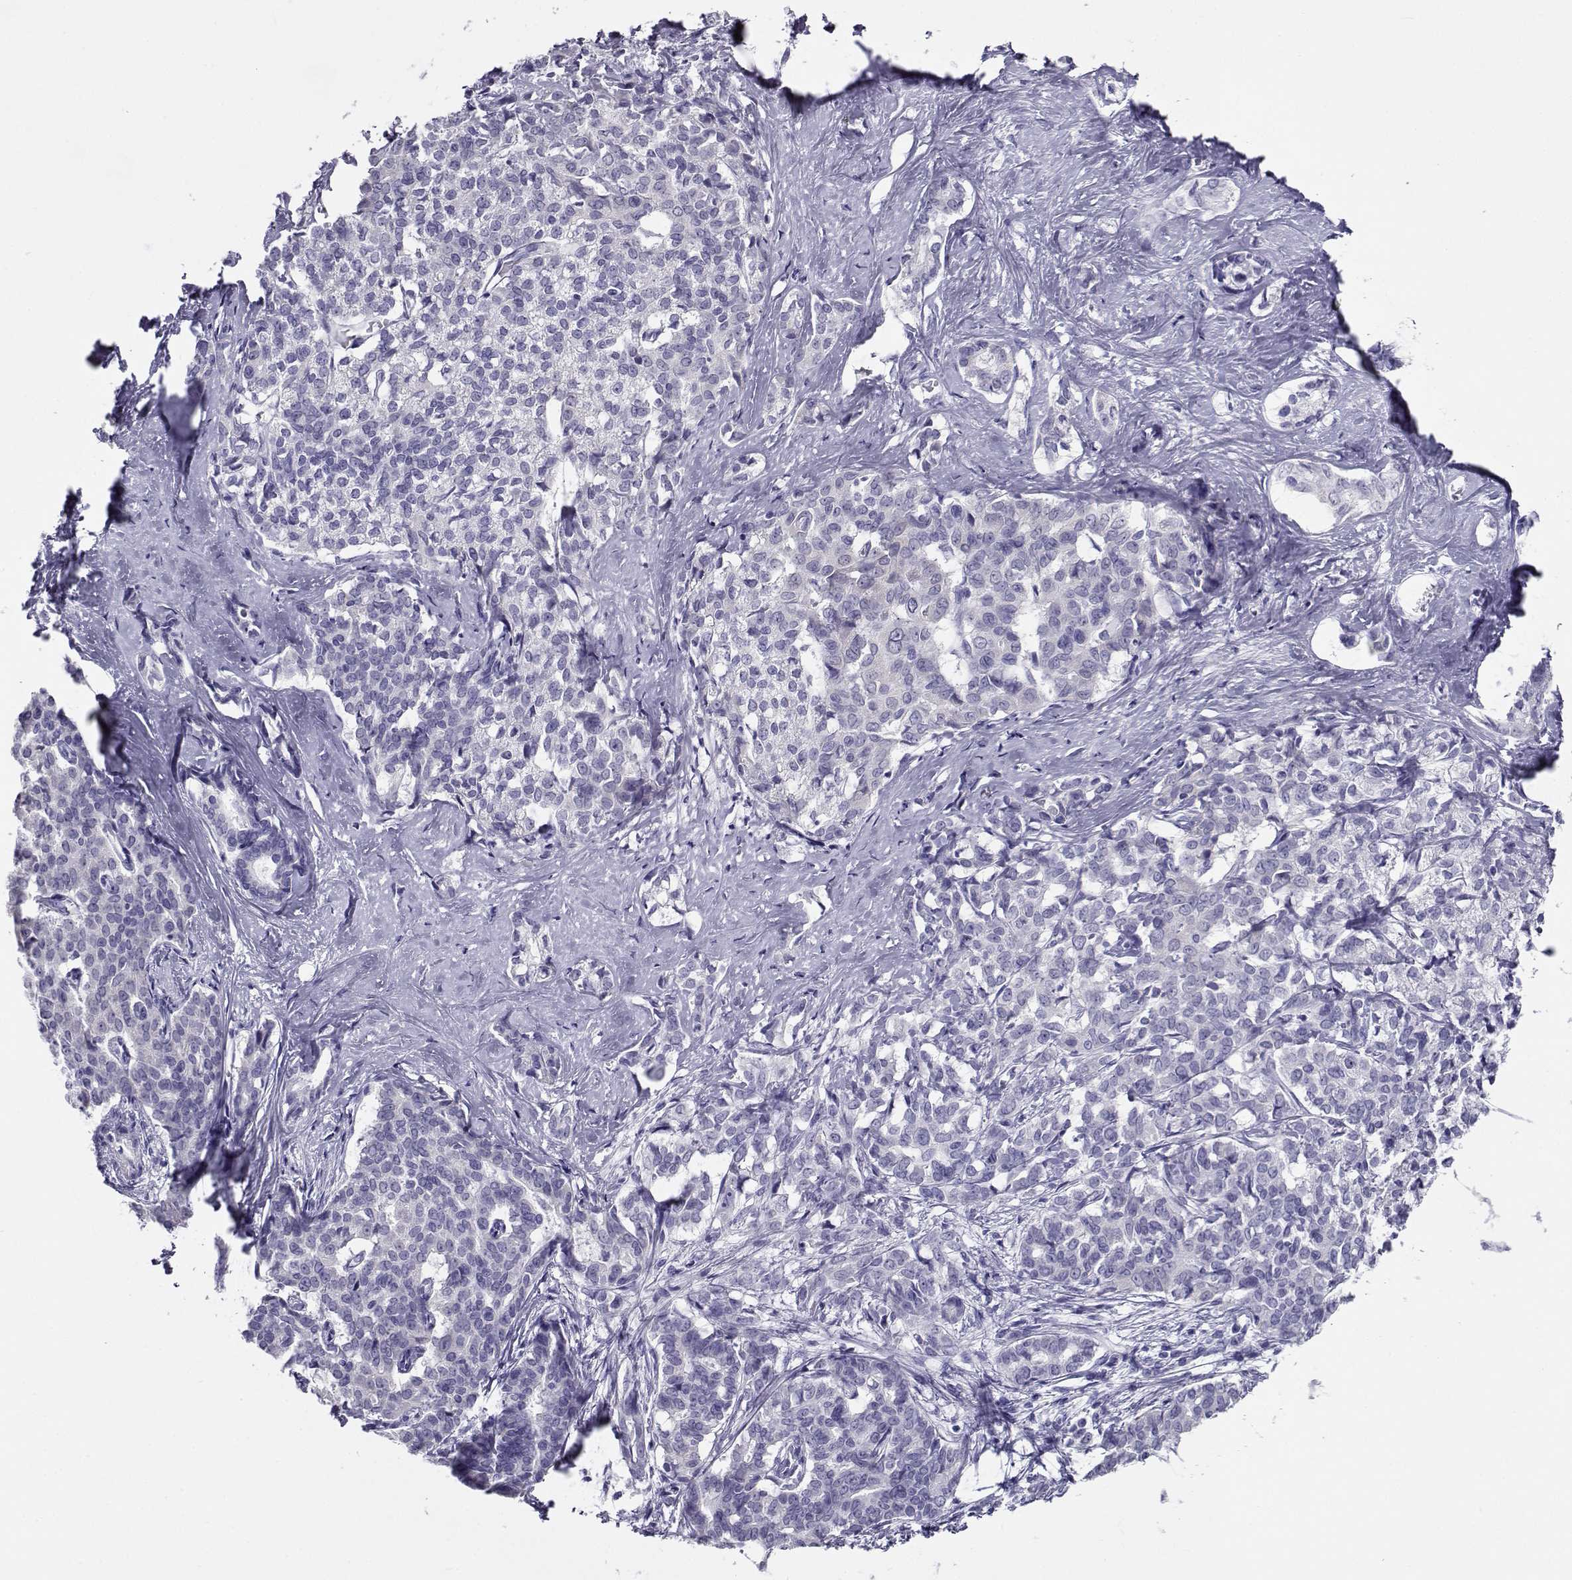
{"staining": {"intensity": "negative", "quantity": "none", "location": "none"}, "tissue": "liver cancer", "cell_type": "Tumor cells", "image_type": "cancer", "snomed": [{"axis": "morphology", "description": "Cholangiocarcinoma"}, {"axis": "topography", "description": "Liver"}], "caption": "Immunohistochemistry of human liver cancer reveals no staining in tumor cells.", "gene": "CABS1", "patient": {"sex": "female", "age": 47}}